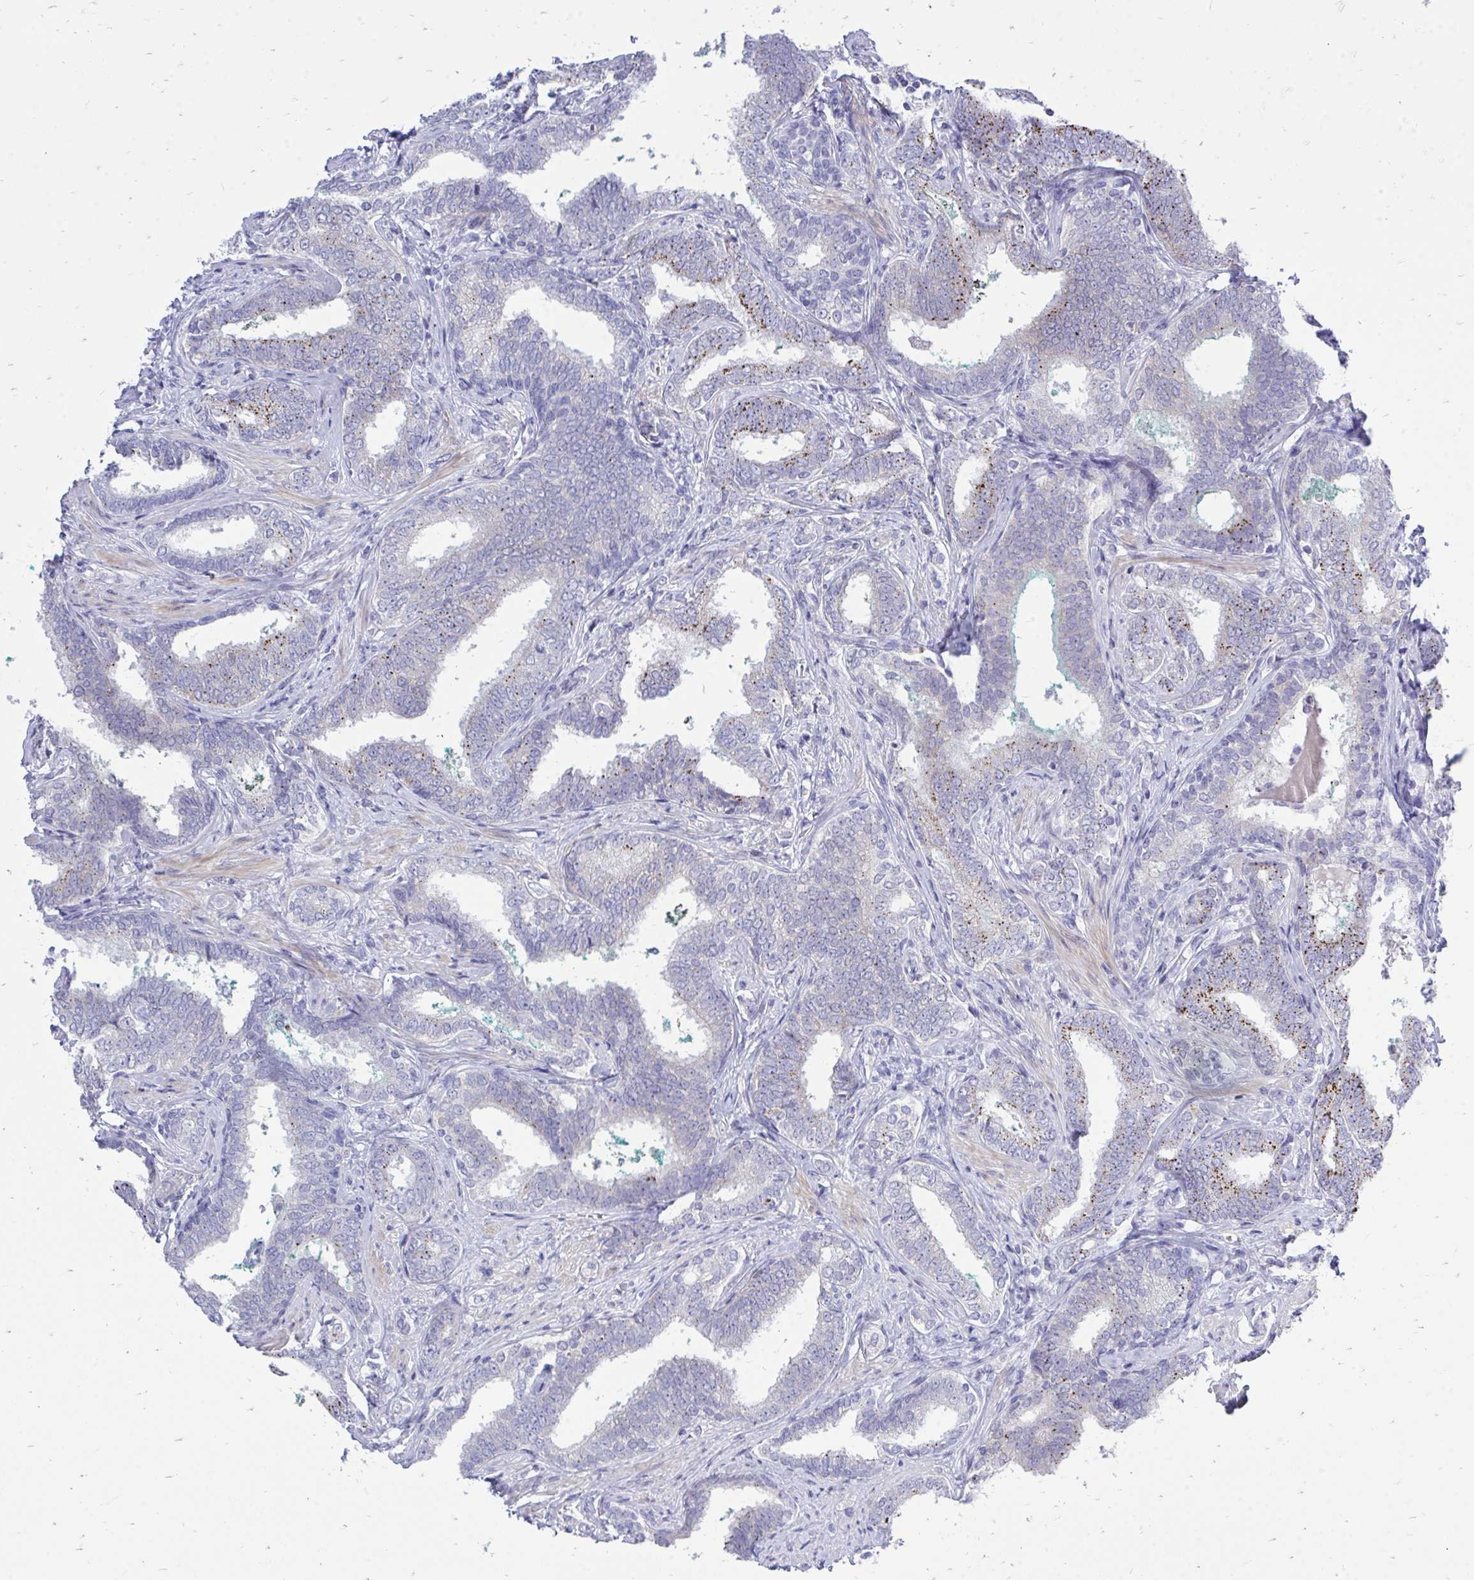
{"staining": {"intensity": "moderate", "quantity": "25%-75%", "location": "cytoplasmic/membranous"}, "tissue": "prostate cancer", "cell_type": "Tumor cells", "image_type": "cancer", "snomed": [{"axis": "morphology", "description": "Adenocarcinoma, High grade"}, {"axis": "topography", "description": "Prostate"}], "caption": "IHC image of neoplastic tissue: prostate high-grade adenocarcinoma stained using immunohistochemistry (IHC) displays medium levels of moderate protein expression localized specifically in the cytoplasmic/membranous of tumor cells, appearing as a cytoplasmic/membranous brown color.", "gene": "GABRA1", "patient": {"sex": "male", "age": 72}}